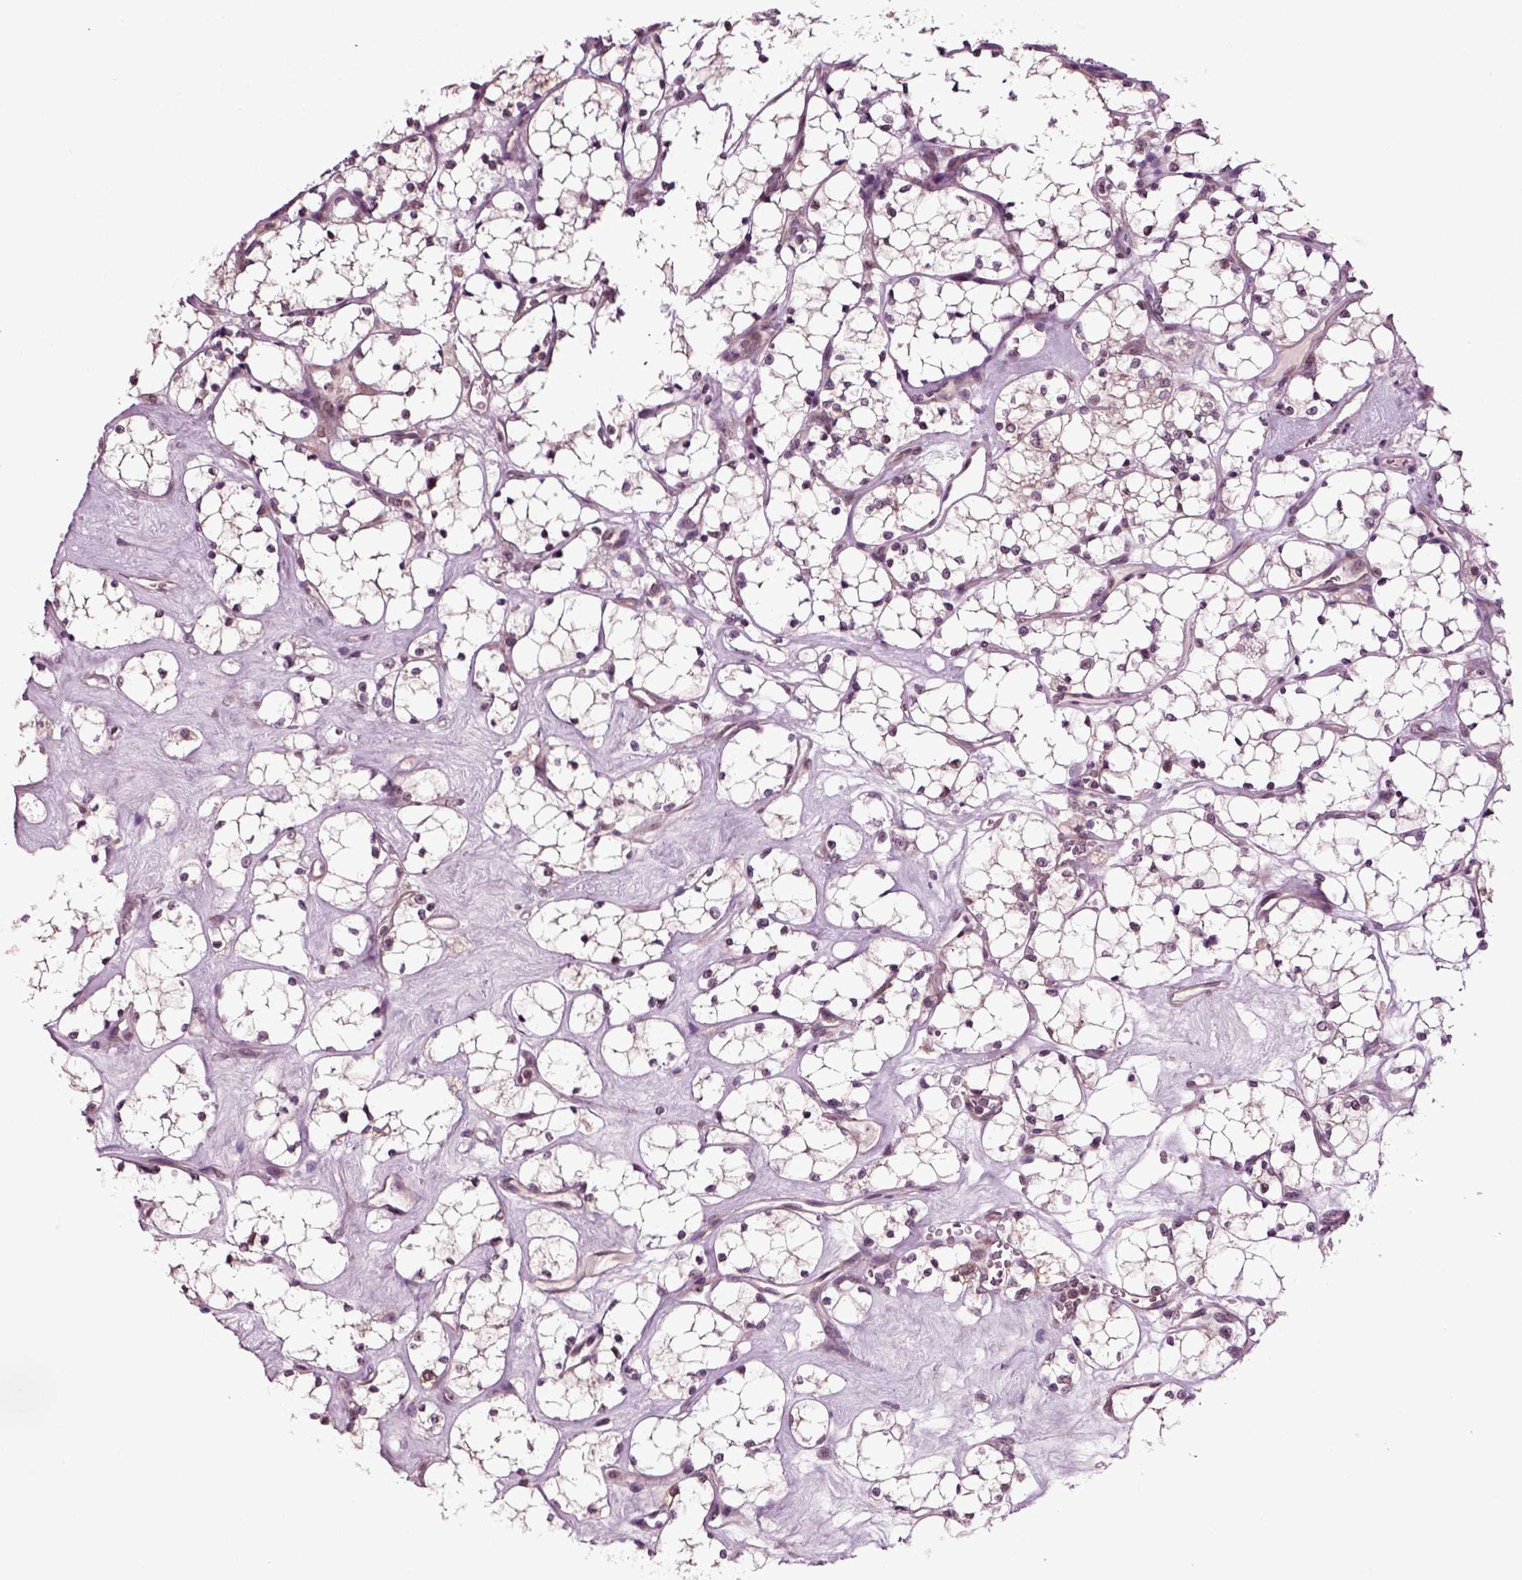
{"staining": {"intensity": "negative", "quantity": "none", "location": "none"}, "tissue": "renal cancer", "cell_type": "Tumor cells", "image_type": "cancer", "snomed": [{"axis": "morphology", "description": "Adenocarcinoma, NOS"}, {"axis": "topography", "description": "Kidney"}], "caption": "Immunohistochemistry micrograph of neoplastic tissue: human renal cancer (adenocarcinoma) stained with DAB (3,3'-diaminobenzidine) reveals no significant protein expression in tumor cells.", "gene": "KNSTRN", "patient": {"sex": "female", "age": 69}}